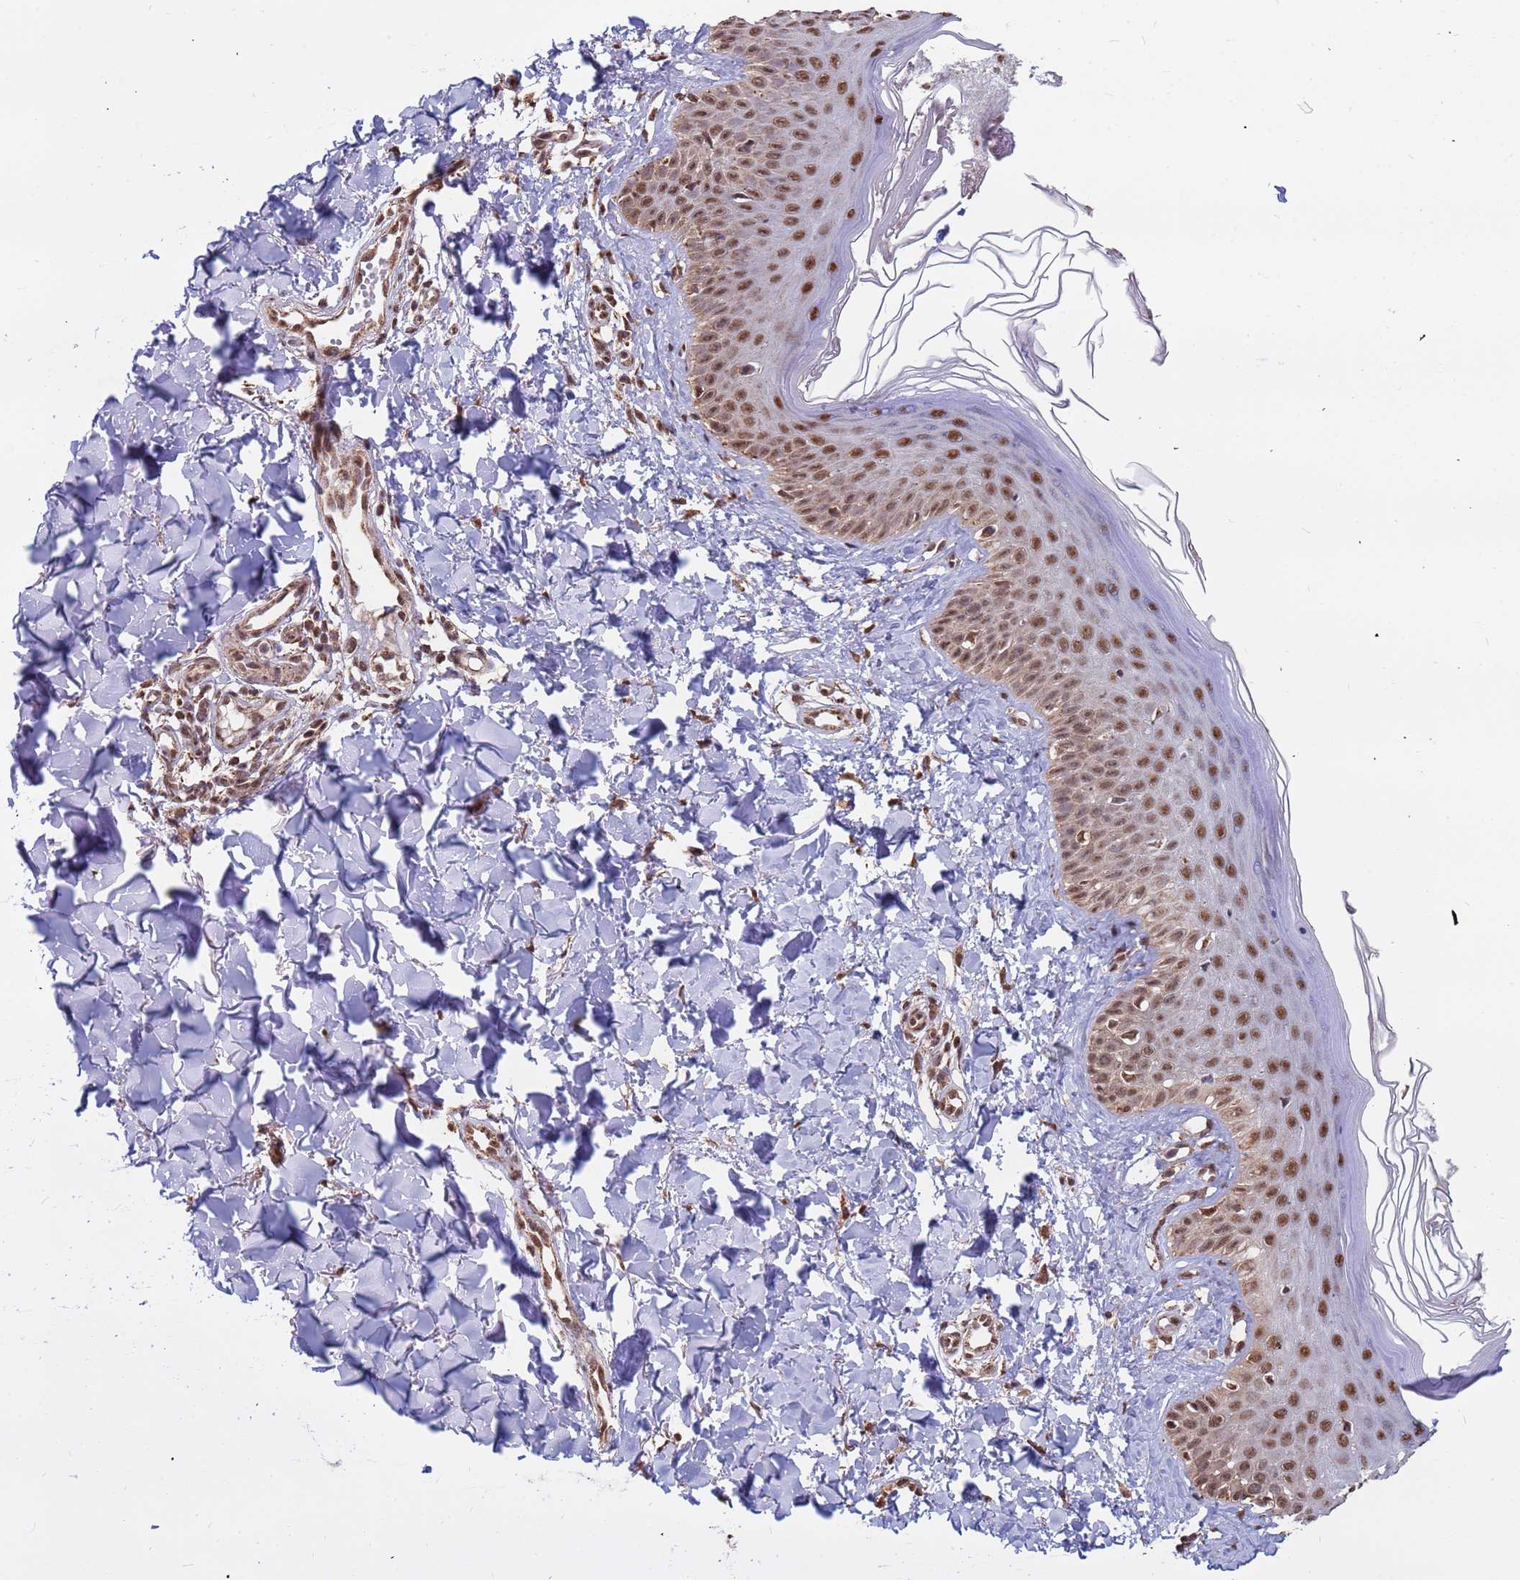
{"staining": {"intensity": "moderate", "quantity": ">75%", "location": "cytoplasmic/membranous,nuclear"}, "tissue": "skin", "cell_type": "Fibroblasts", "image_type": "normal", "snomed": [{"axis": "morphology", "description": "Normal tissue, NOS"}, {"axis": "topography", "description": "Skin"}], "caption": "DAB (3,3'-diaminobenzidine) immunohistochemical staining of normal skin displays moderate cytoplasmic/membranous,nuclear protein expression in approximately >75% of fibroblasts. The protein is shown in brown color, while the nuclei are stained blue.", "gene": "DENND2B", "patient": {"sex": "male", "age": 52}}